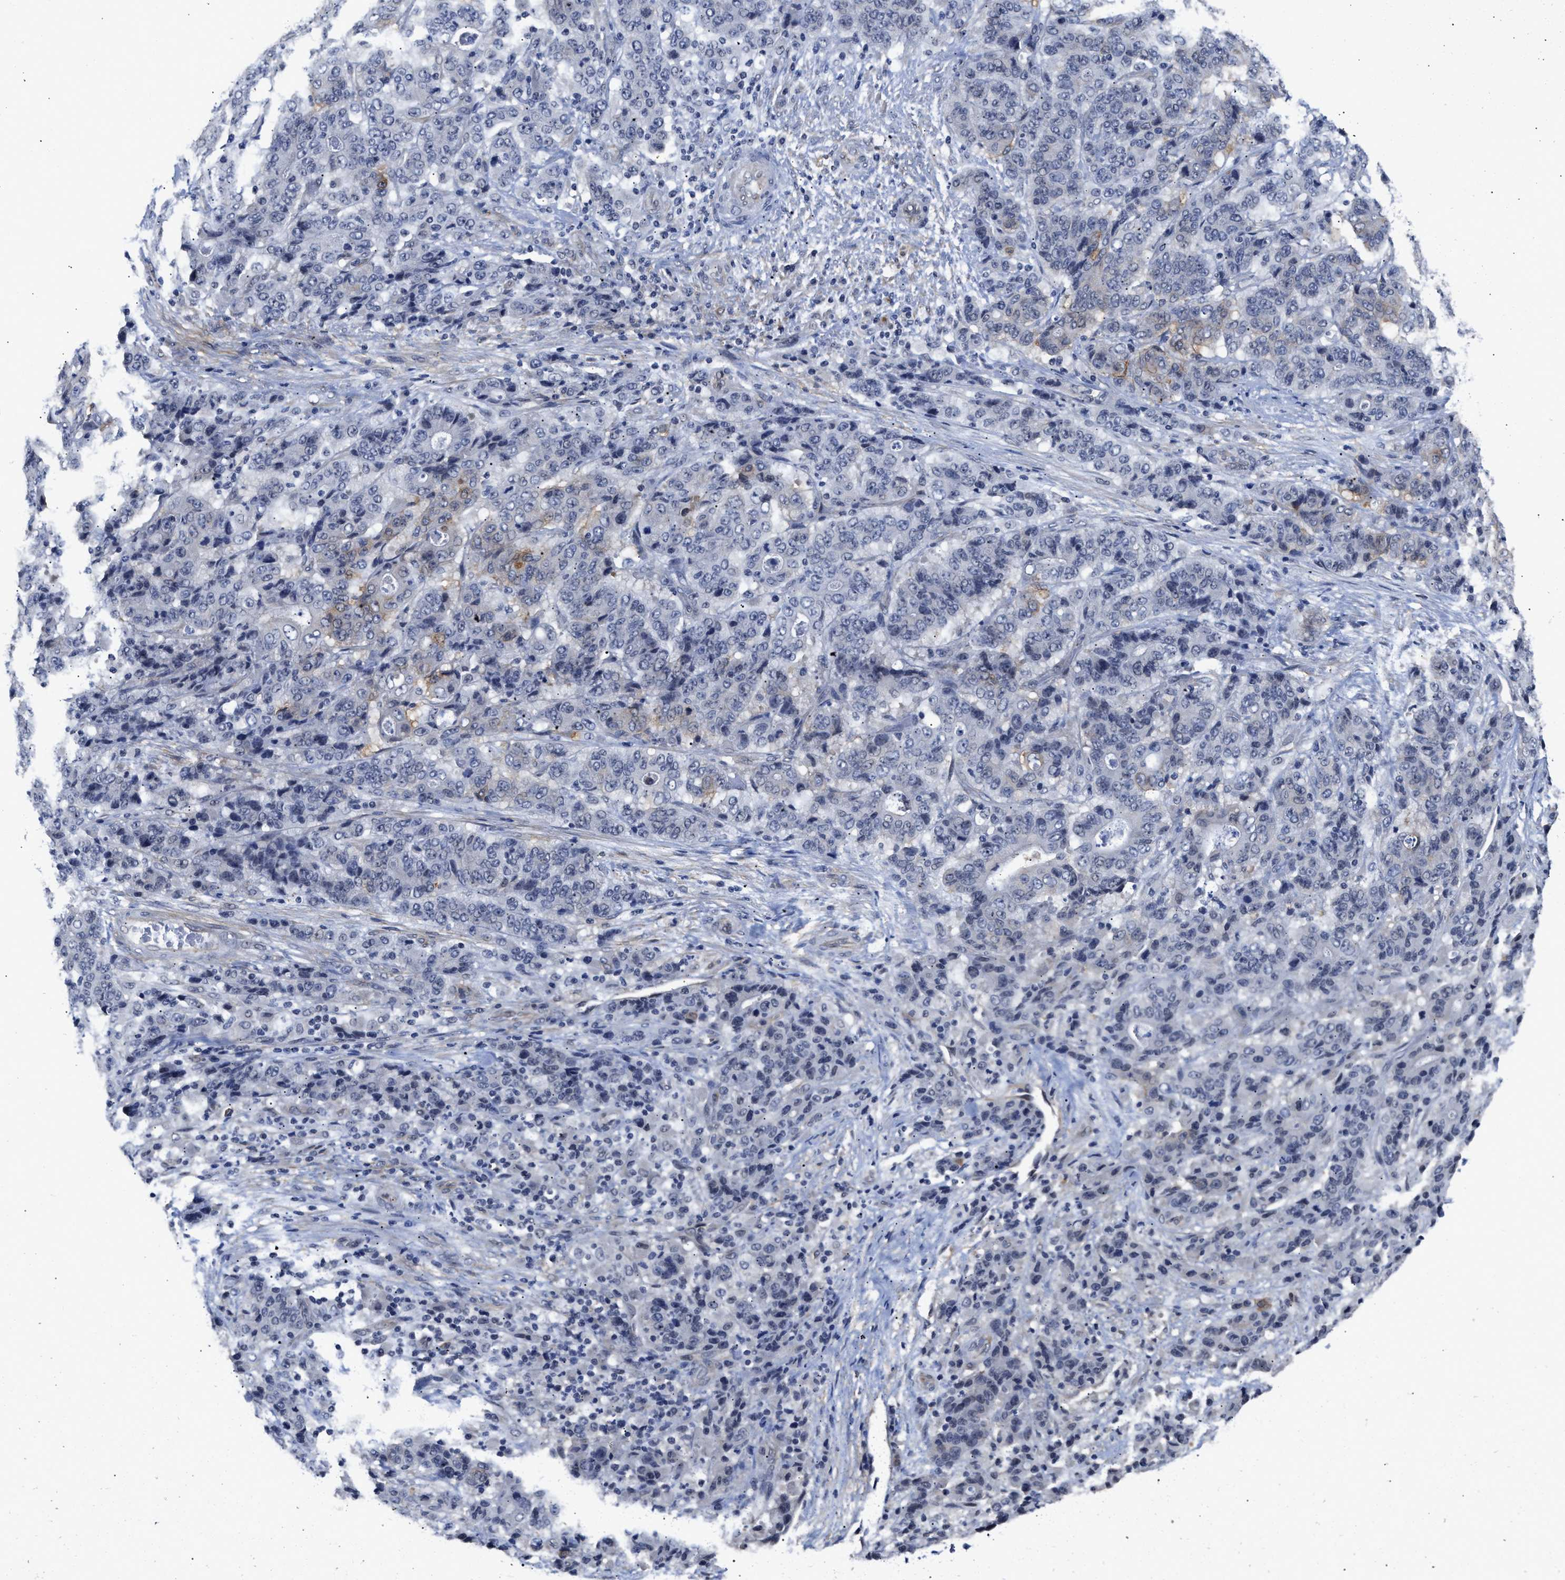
{"staining": {"intensity": "moderate", "quantity": "<25%", "location": "cytoplasmic/membranous"}, "tissue": "stomach cancer", "cell_type": "Tumor cells", "image_type": "cancer", "snomed": [{"axis": "morphology", "description": "Adenocarcinoma, NOS"}, {"axis": "topography", "description": "Stomach"}], "caption": "Protein staining of stomach cancer tissue demonstrates moderate cytoplasmic/membranous staining in approximately <25% of tumor cells. (brown staining indicates protein expression, while blue staining denotes nuclei).", "gene": "AHNAK2", "patient": {"sex": "female", "age": 73}}